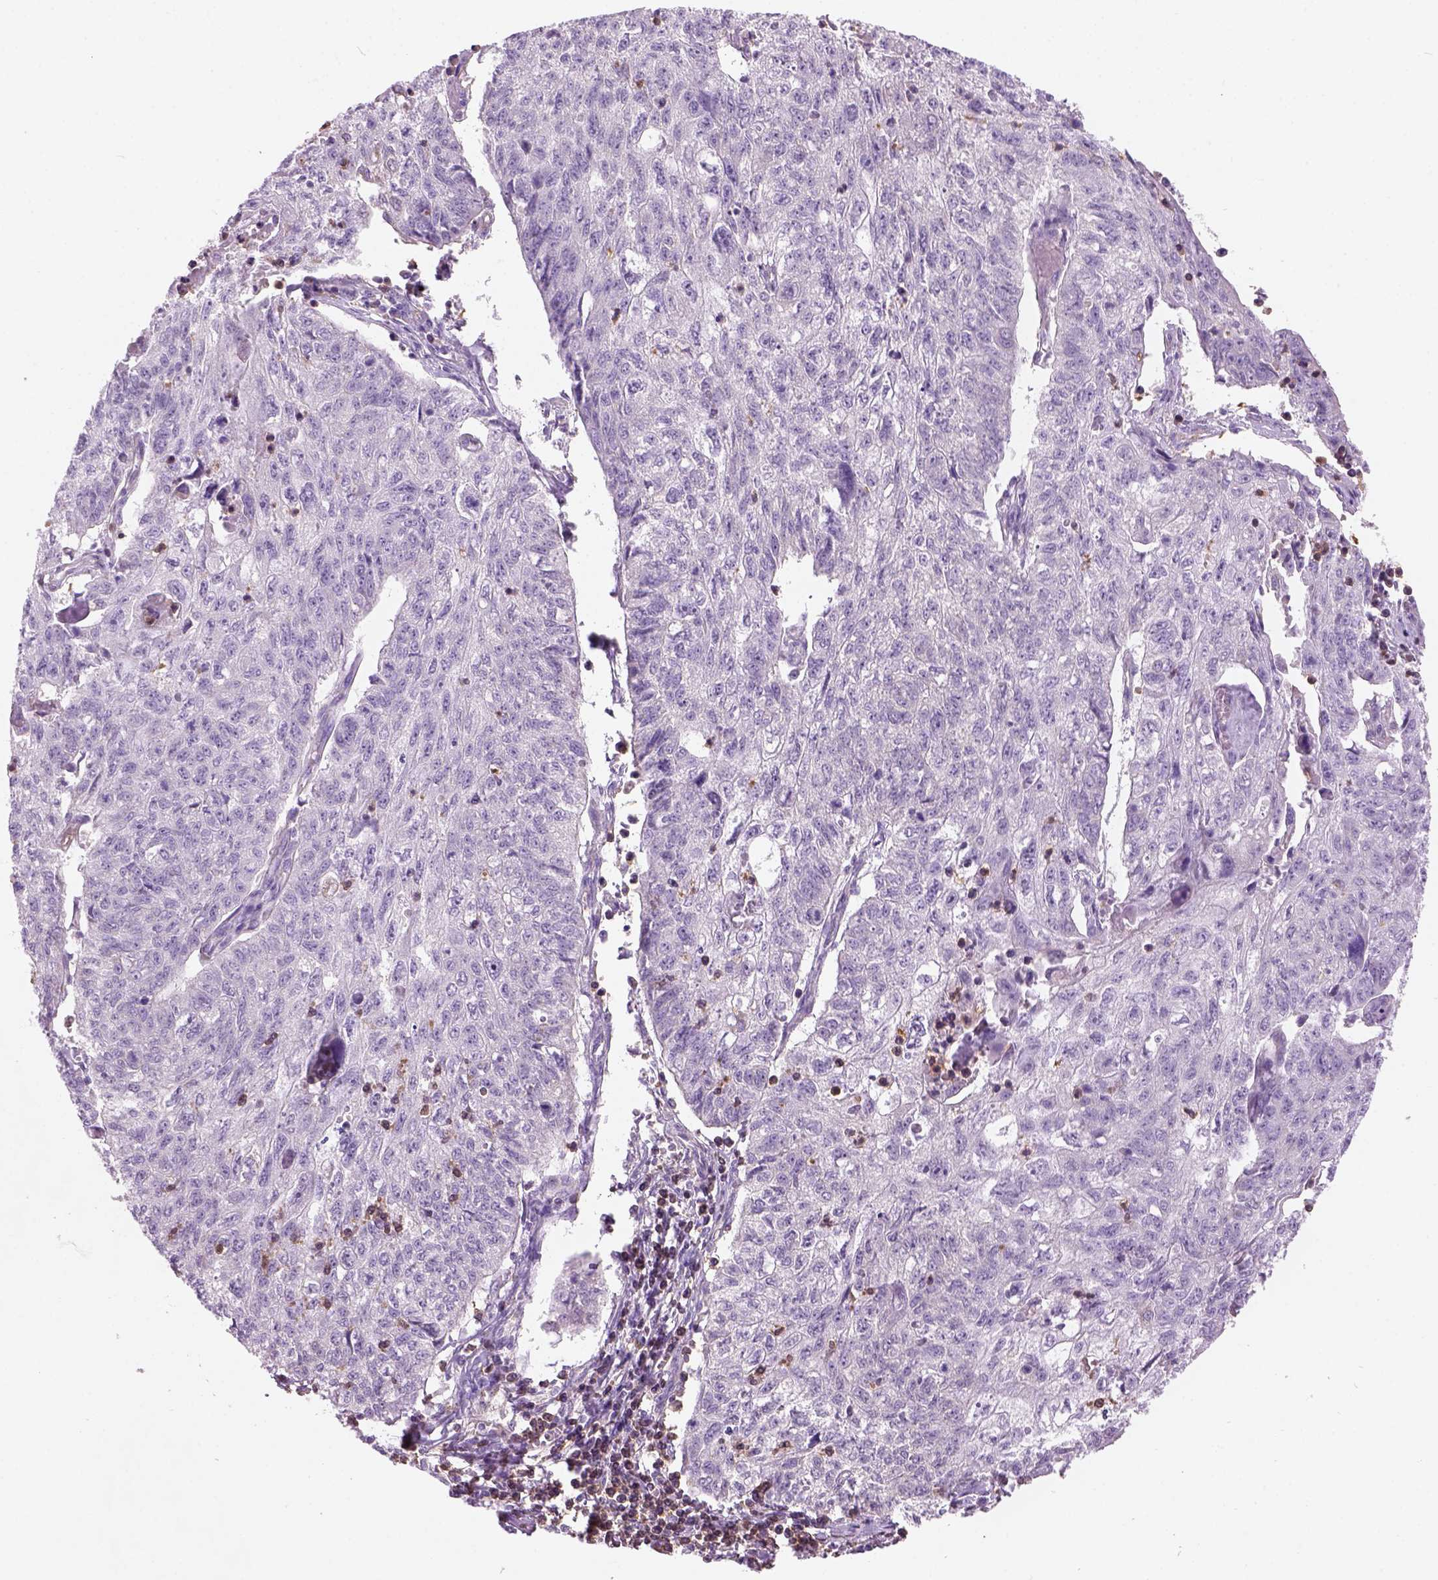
{"staining": {"intensity": "negative", "quantity": "none", "location": "none"}, "tissue": "lung cancer", "cell_type": "Tumor cells", "image_type": "cancer", "snomed": [{"axis": "morphology", "description": "Normal morphology"}, {"axis": "morphology", "description": "Aneuploidy"}, {"axis": "morphology", "description": "Squamous cell carcinoma, NOS"}, {"axis": "topography", "description": "Lymph node"}, {"axis": "topography", "description": "Lung"}], "caption": "Immunohistochemistry (IHC) histopathology image of neoplastic tissue: lung cancer (squamous cell carcinoma) stained with DAB demonstrates no significant protein expression in tumor cells. Nuclei are stained in blue.", "gene": "CD84", "patient": {"sex": "female", "age": 76}}